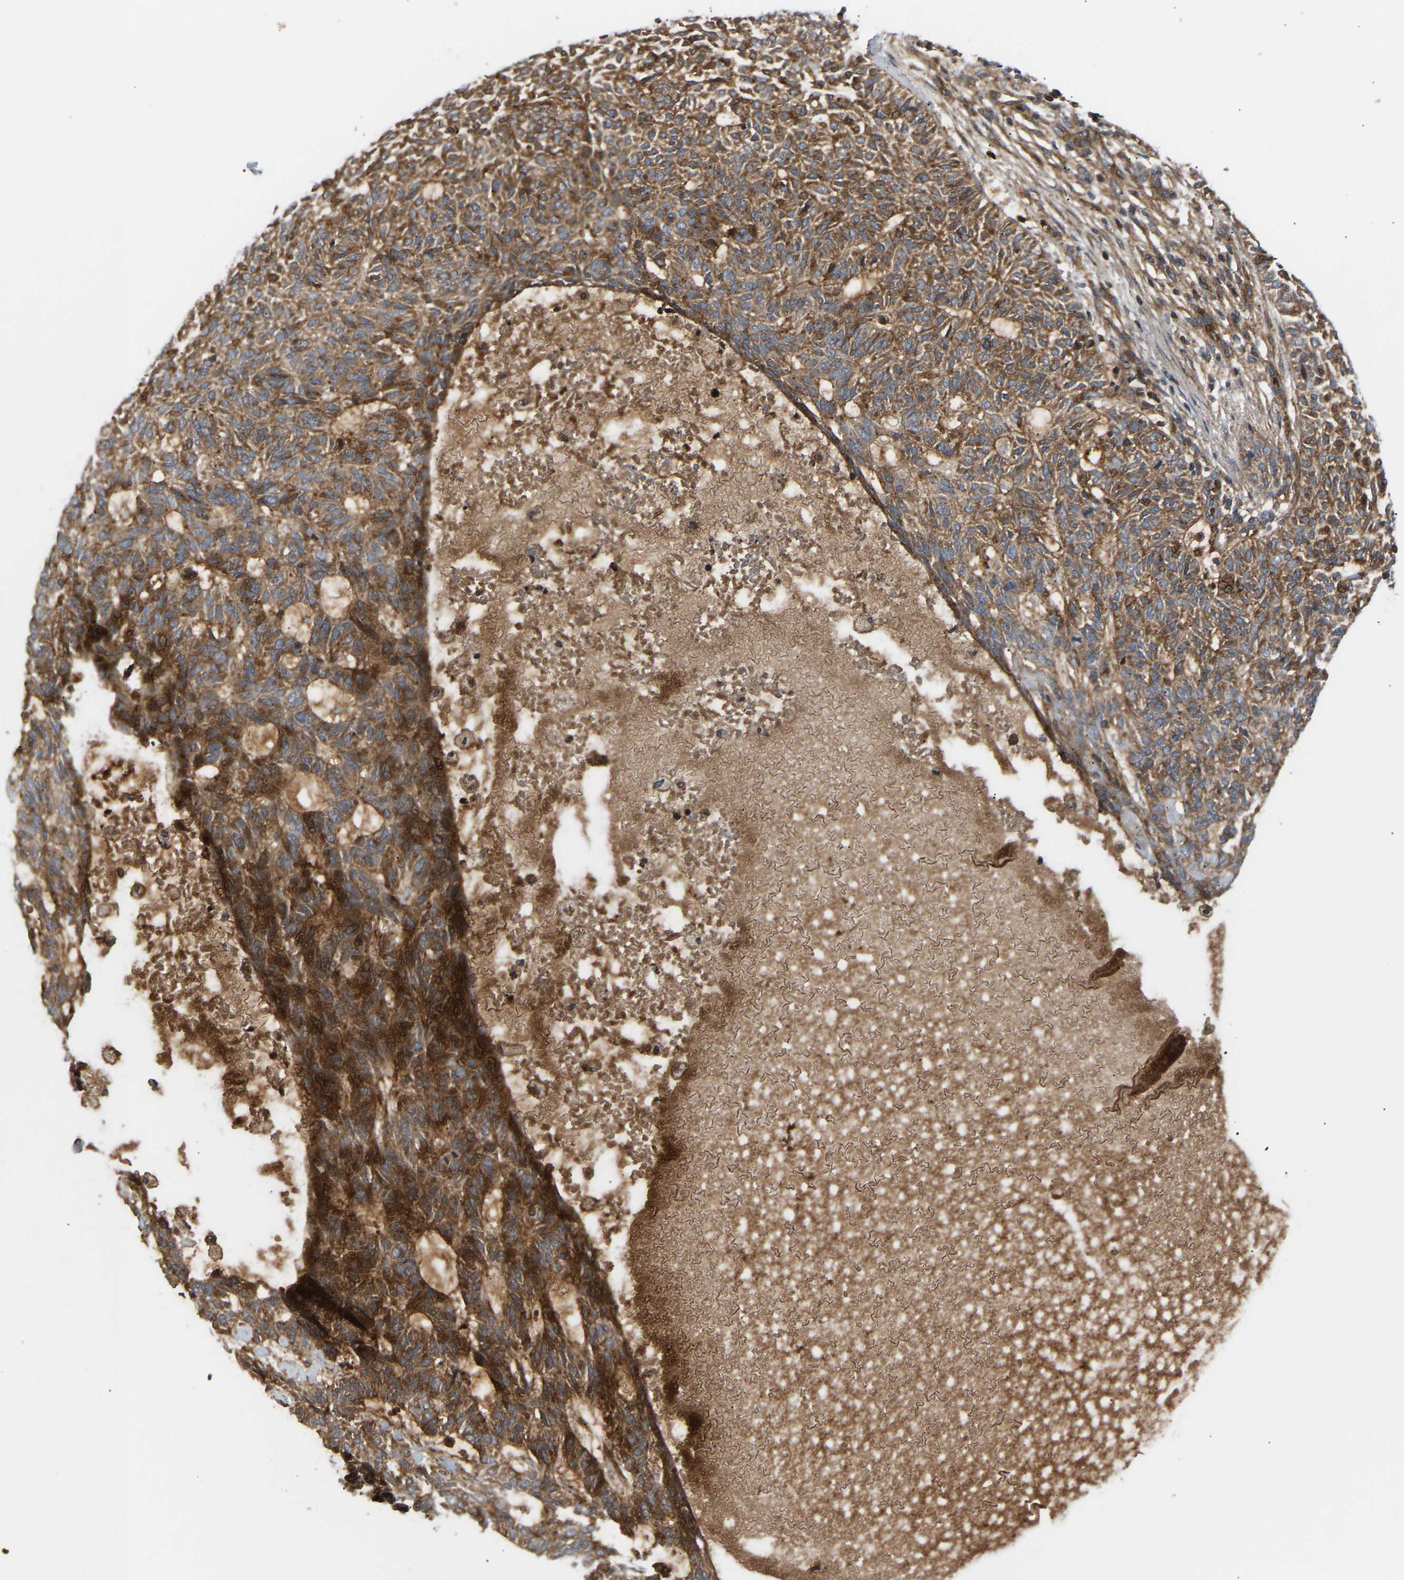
{"staining": {"intensity": "strong", "quantity": ">75%", "location": "cytoplasmic/membranous,nuclear"}, "tissue": "skin cancer", "cell_type": "Tumor cells", "image_type": "cancer", "snomed": [{"axis": "morphology", "description": "Basal cell carcinoma"}, {"axis": "topography", "description": "Skin"}], "caption": "This photomicrograph shows immunohistochemistry (IHC) staining of human basal cell carcinoma (skin), with high strong cytoplasmic/membranous and nuclear expression in approximately >75% of tumor cells.", "gene": "STAU1", "patient": {"sex": "male", "age": 87}}